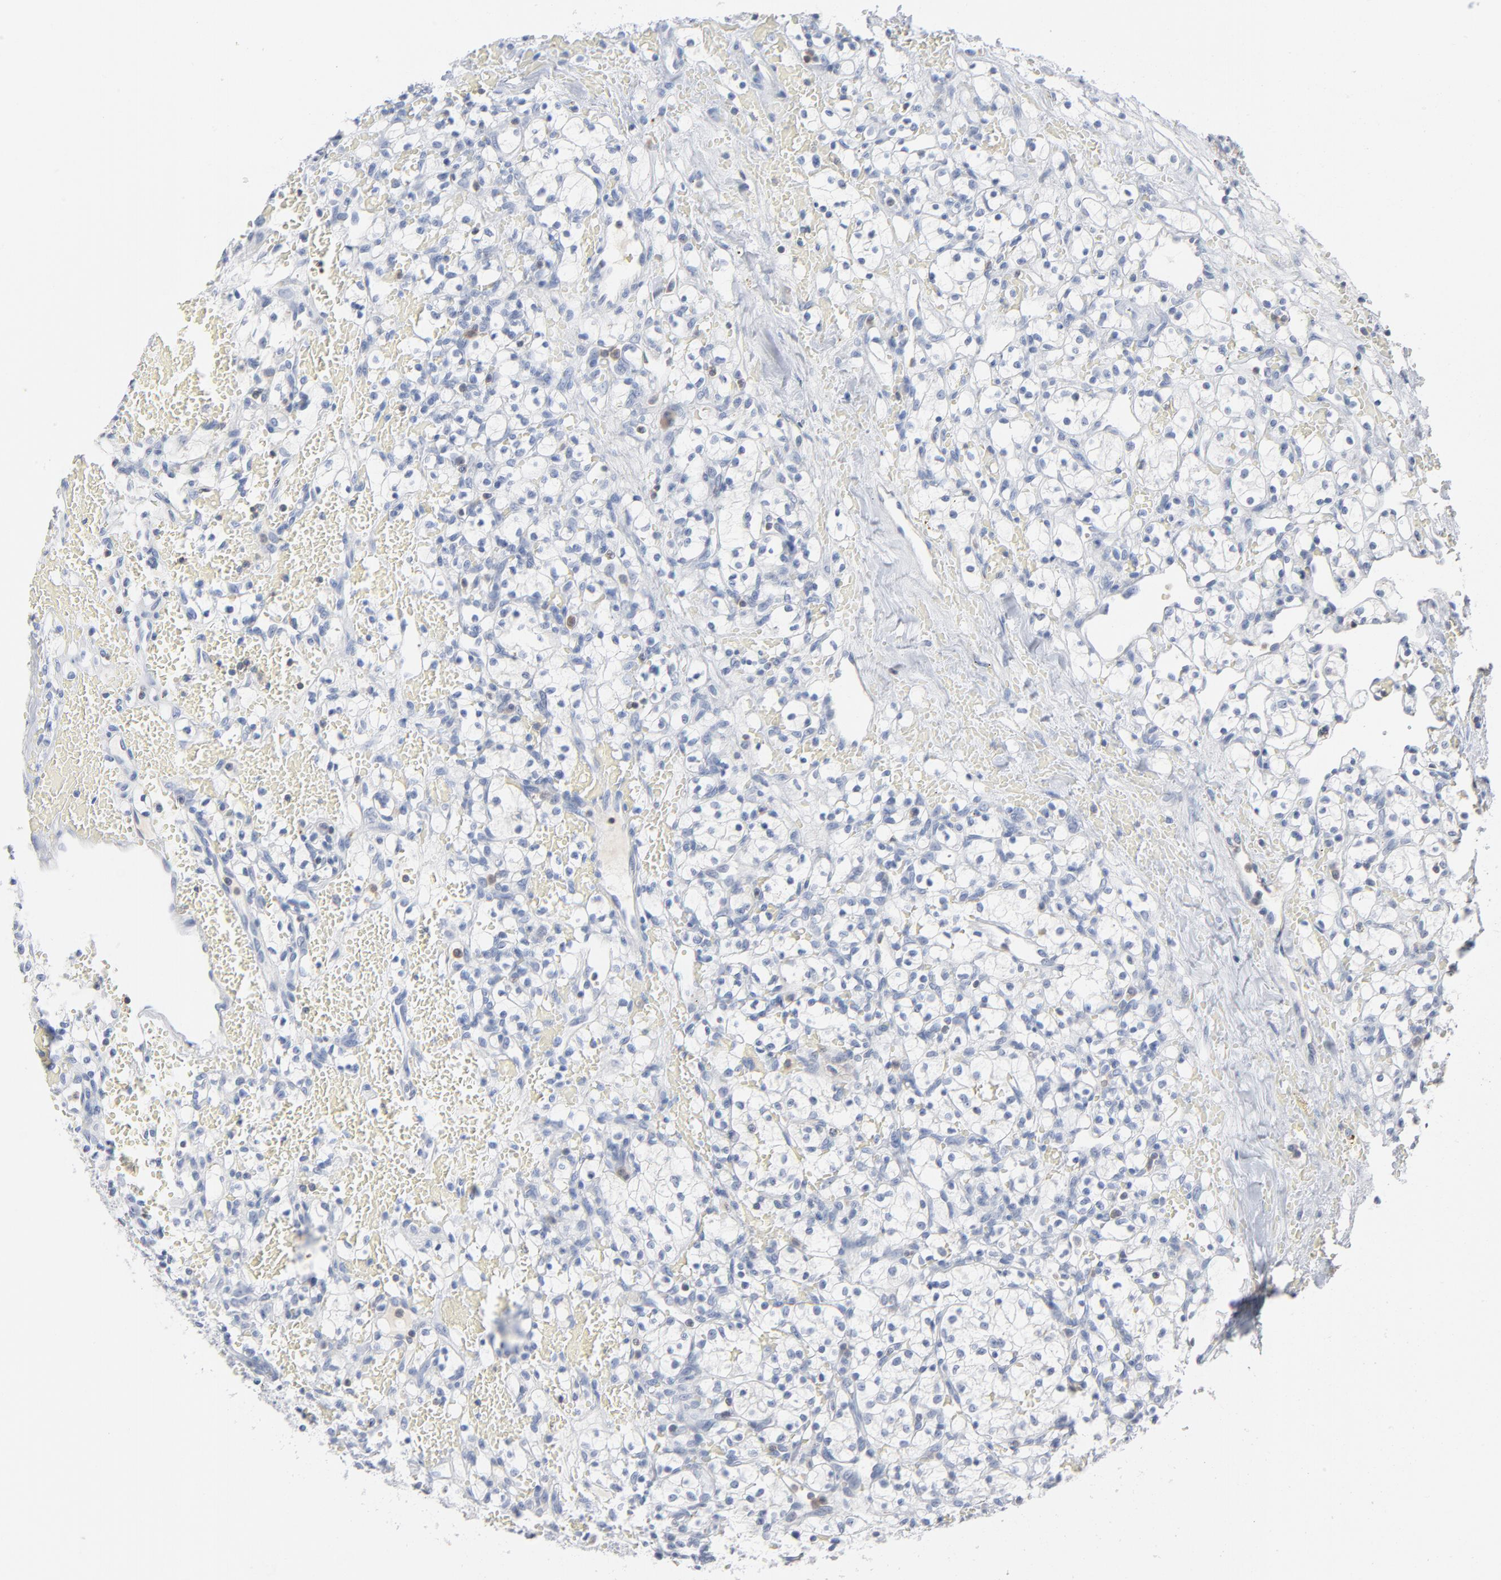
{"staining": {"intensity": "negative", "quantity": "none", "location": "none"}, "tissue": "renal cancer", "cell_type": "Tumor cells", "image_type": "cancer", "snomed": [{"axis": "morphology", "description": "Adenocarcinoma, NOS"}, {"axis": "topography", "description": "Kidney"}], "caption": "Immunohistochemistry of adenocarcinoma (renal) exhibits no staining in tumor cells.", "gene": "PTK2B", "patient": {"sex": "female", "age": 60}}